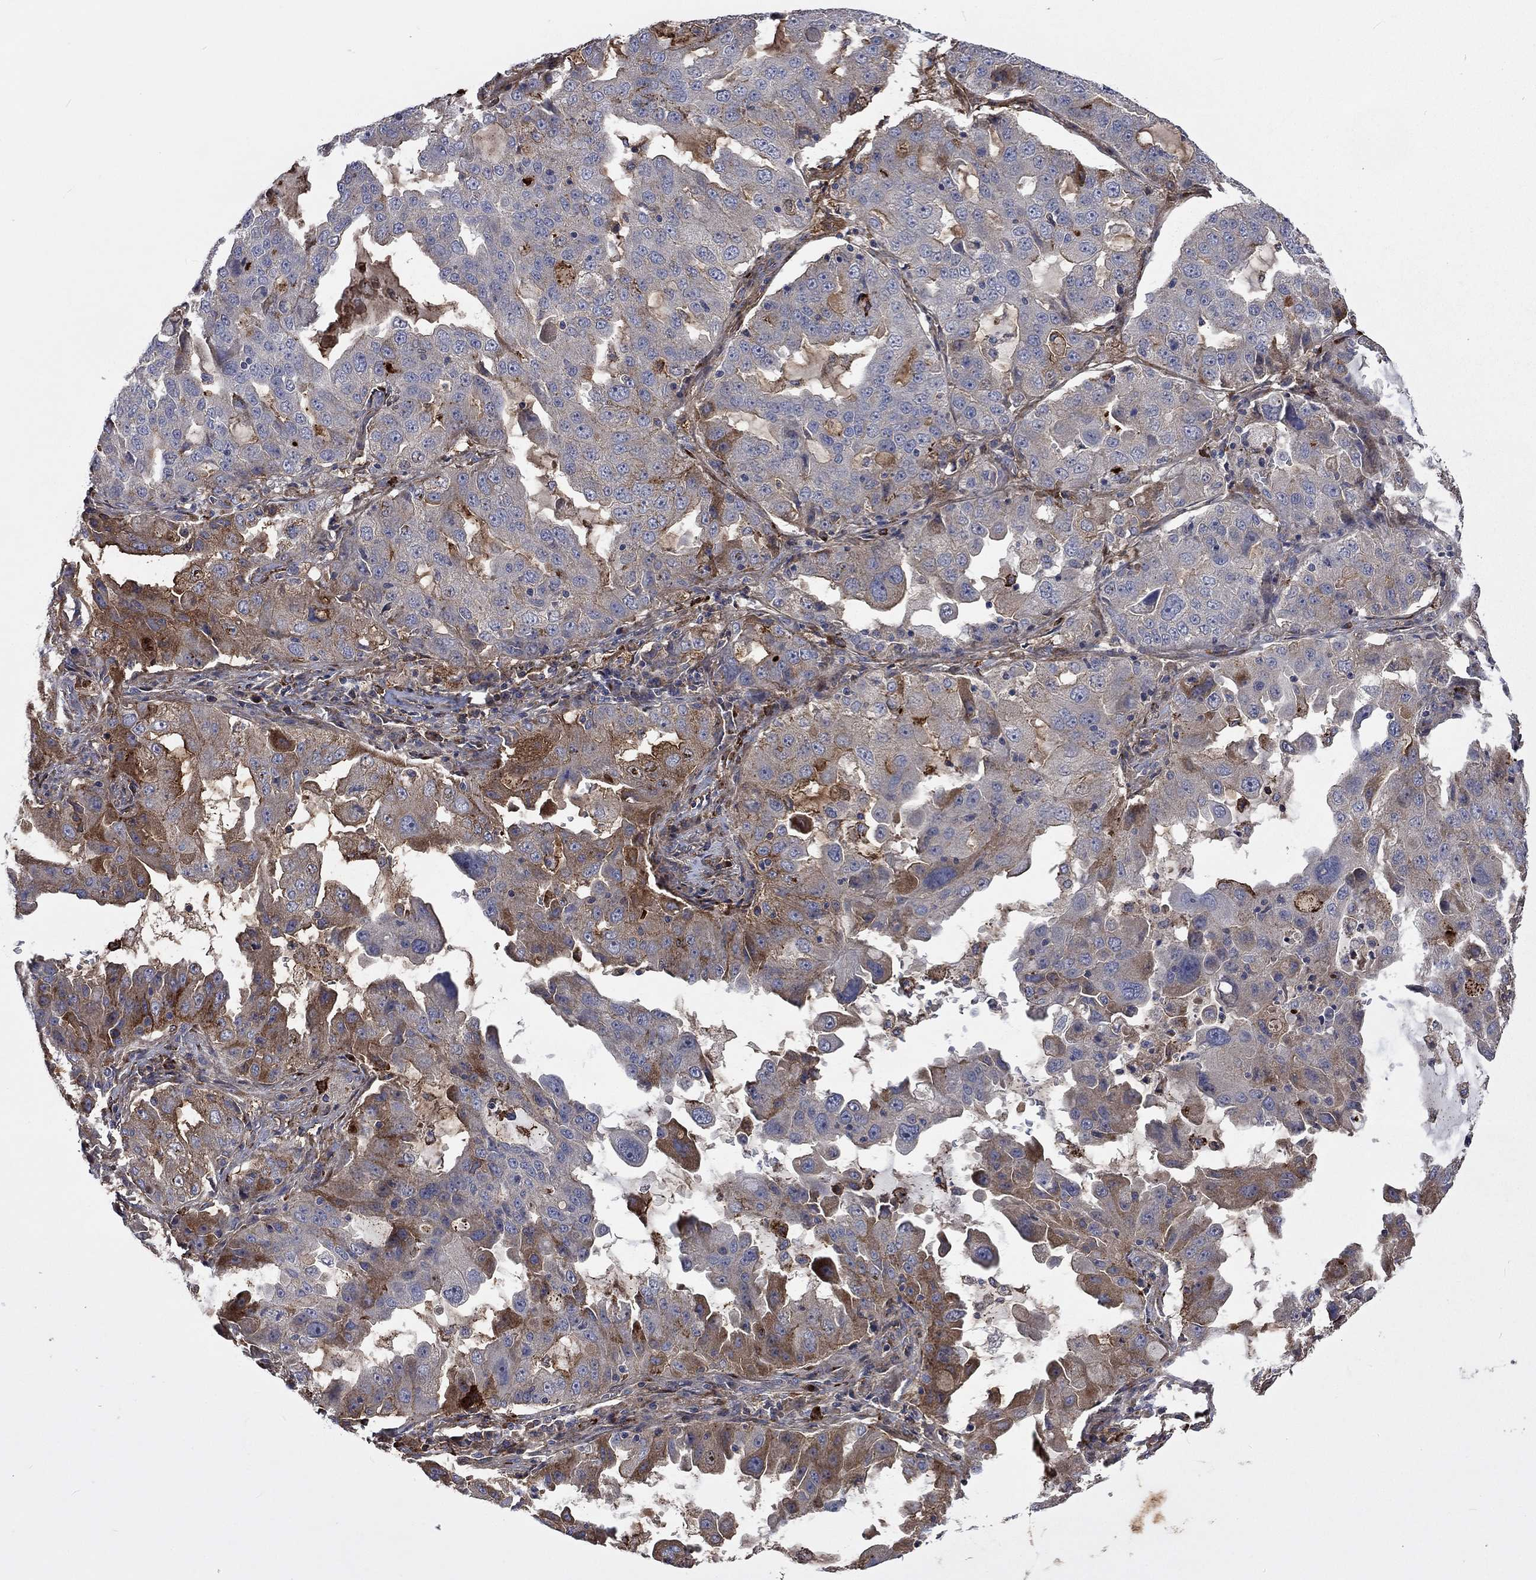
{"staining": {"intensity": "moderate", "quantity": "<25%", "location": "cytoplasmic/membranous"}, "tissue": "lung cancer", "cell_type": "Tumor cells", "image_type": "cancer", "snomed": [{"axis": "morphology", "description": "Adenocarcinoma, NOS"}, {"axis": "topography", "description": "Lung"}], "caption": "Human lung adenocarcinoma stained with a brown dye reveals moderate cytoplasmic/membranous positive expression in approximately <25% of tumor cells.", "gene": "VCAN", "patient": {"sex": "female", "age": 61}}